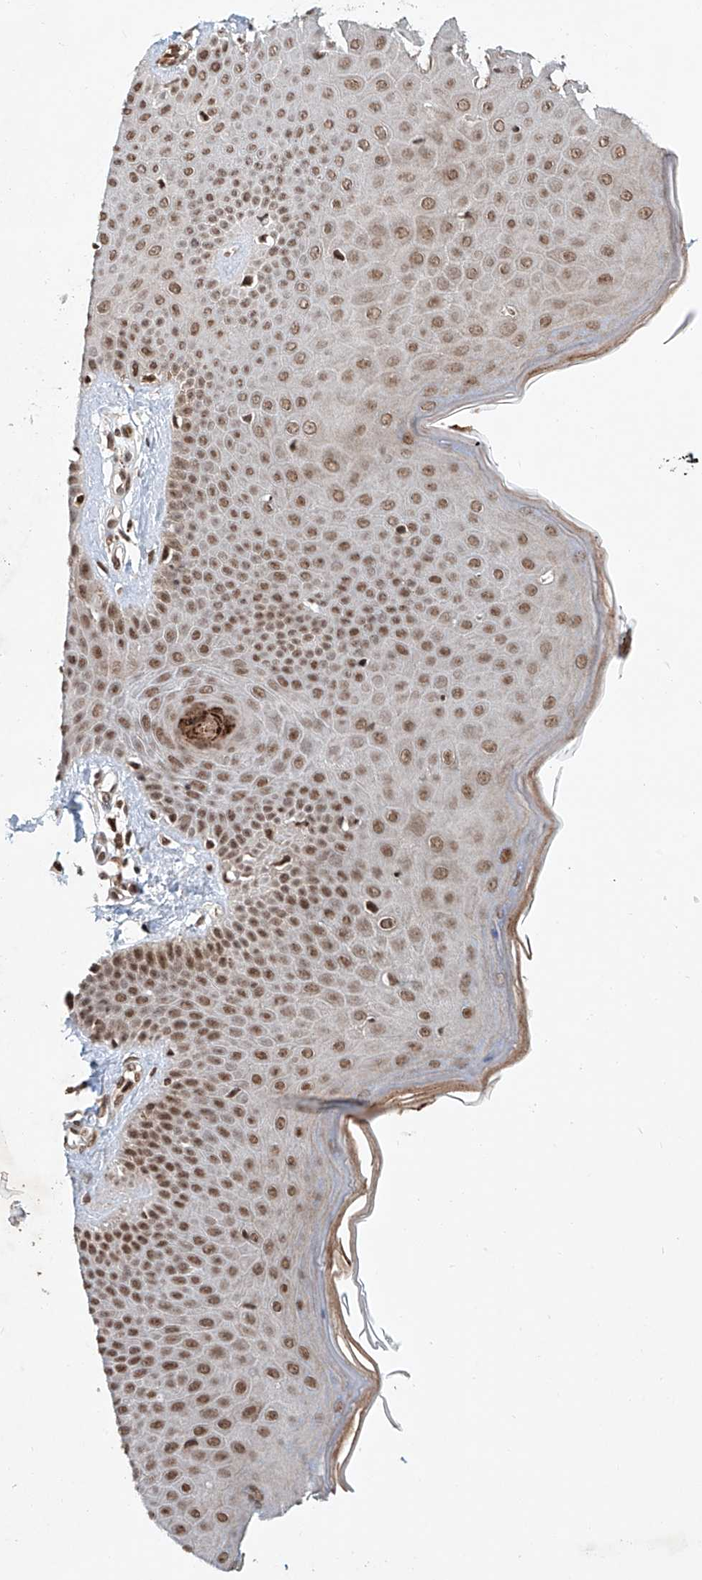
{"staining": {"intensity": "moderate", "quantity": ">75%", "location": "nuclear"}, "tissue": "skin", "cell_type": "Fibroblasts", "image_type": "normal", "snomed": [{"axis": "morphology", "description": "Normal tissue, NOS"}, {"axis": "topography", "description": "Skin"}], "caption": "Immunohistochemistry photomicrograph of normal skin stained for a protein (brown), which demonstrates medium levels of moderate nuclear staining in approximately >75% of fibroblasts.", "gene": "ZNF470", "patient": {"sex": "male", "age": 52}}